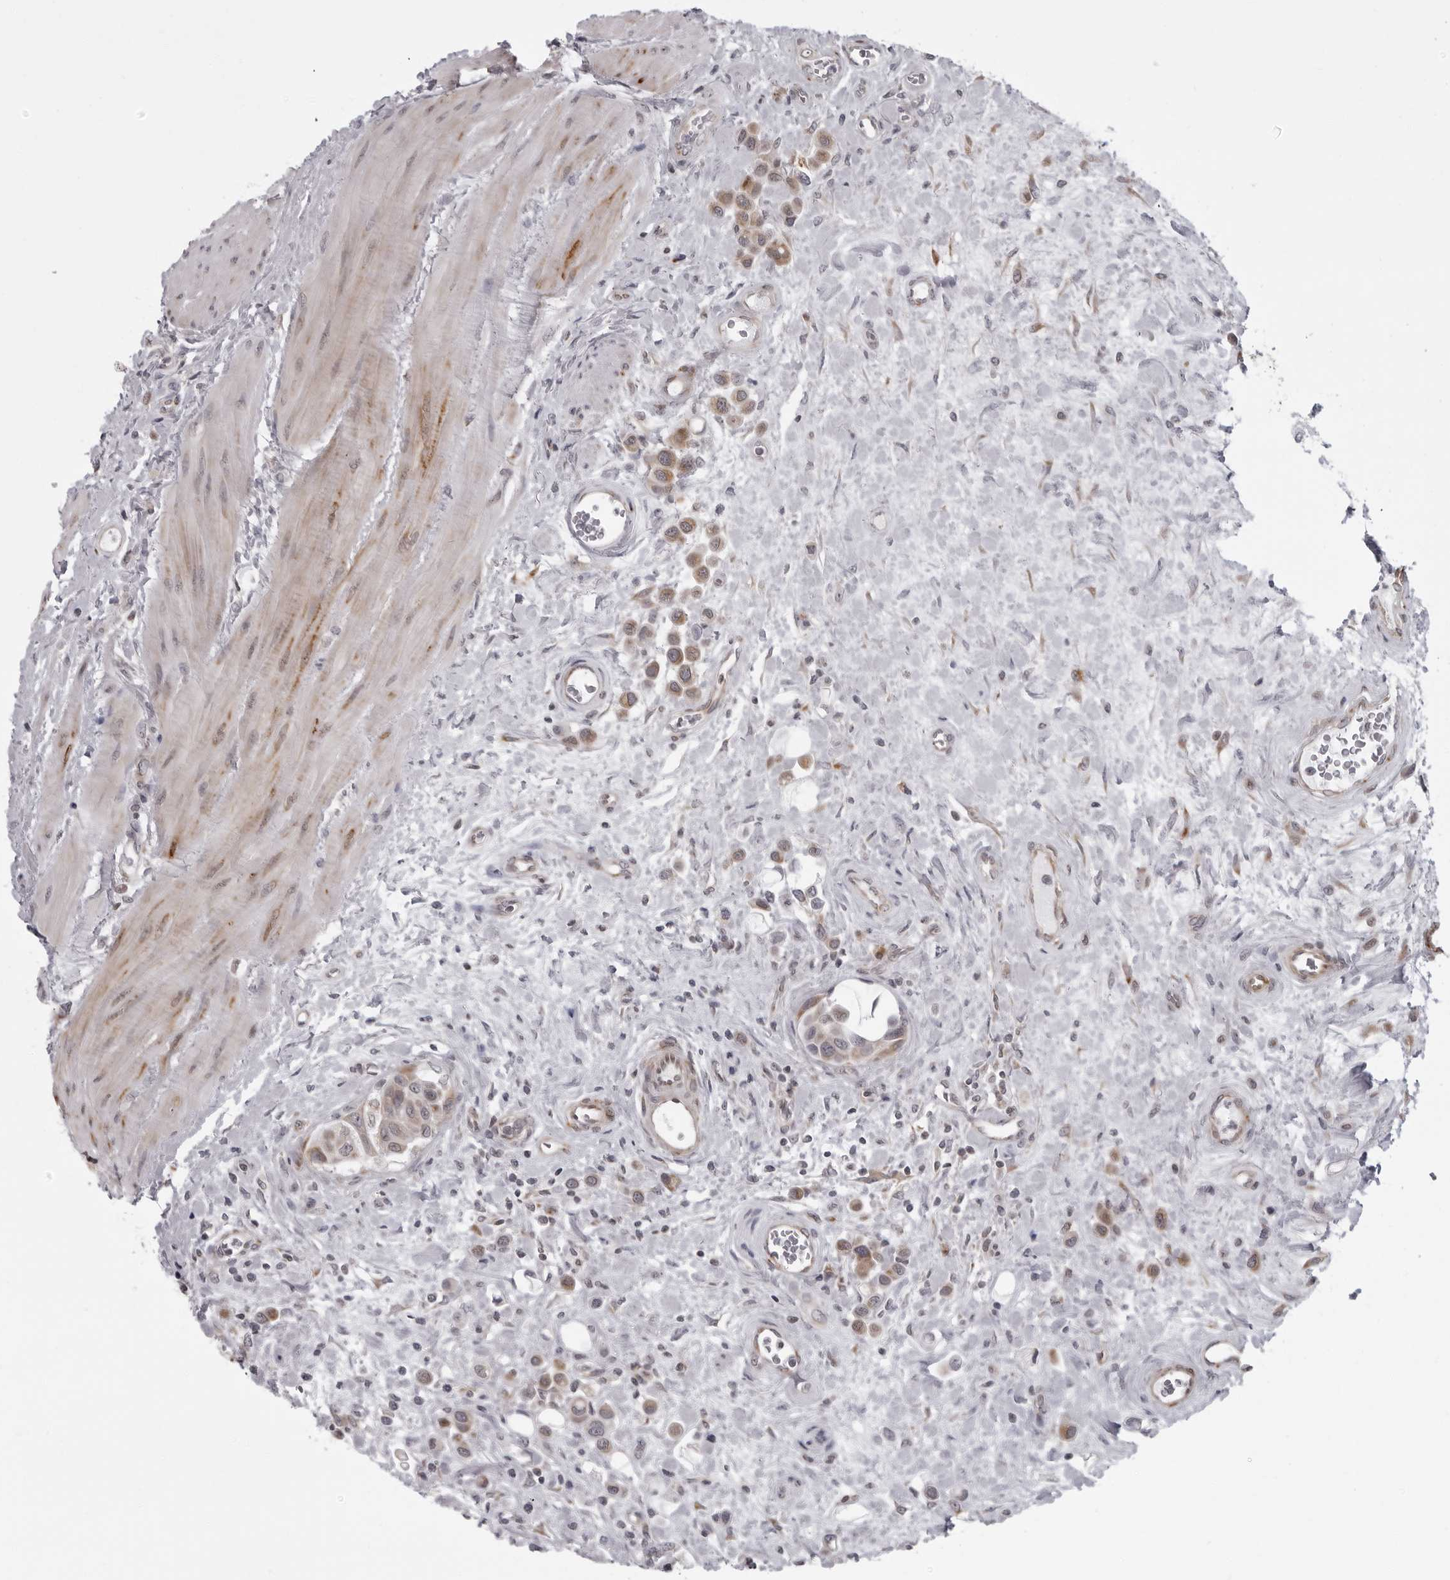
{"staining": {"intensity": "moderate", "quantity": ">75%", "location": "cytoplasmic/membranous"}, "tissue": "urothelial cancer", "cell_type": "Tumor cells", "image_type": "cancer", "snomed": [{"axis": "morphology", "description": "Urothelial carcinoma, High grade"}, {"axis": "topography", "description": "Urinary bladder"}], "caption": "Urothelial carcinoma (high-grade) stained with DAB immunohistochemistry reveals medium levels of moderate cytoplasmic/membranous positivity in about >75% of tumor cells.", "gene": "RTCA", "patient": {"sex": "male", "age": 50}}